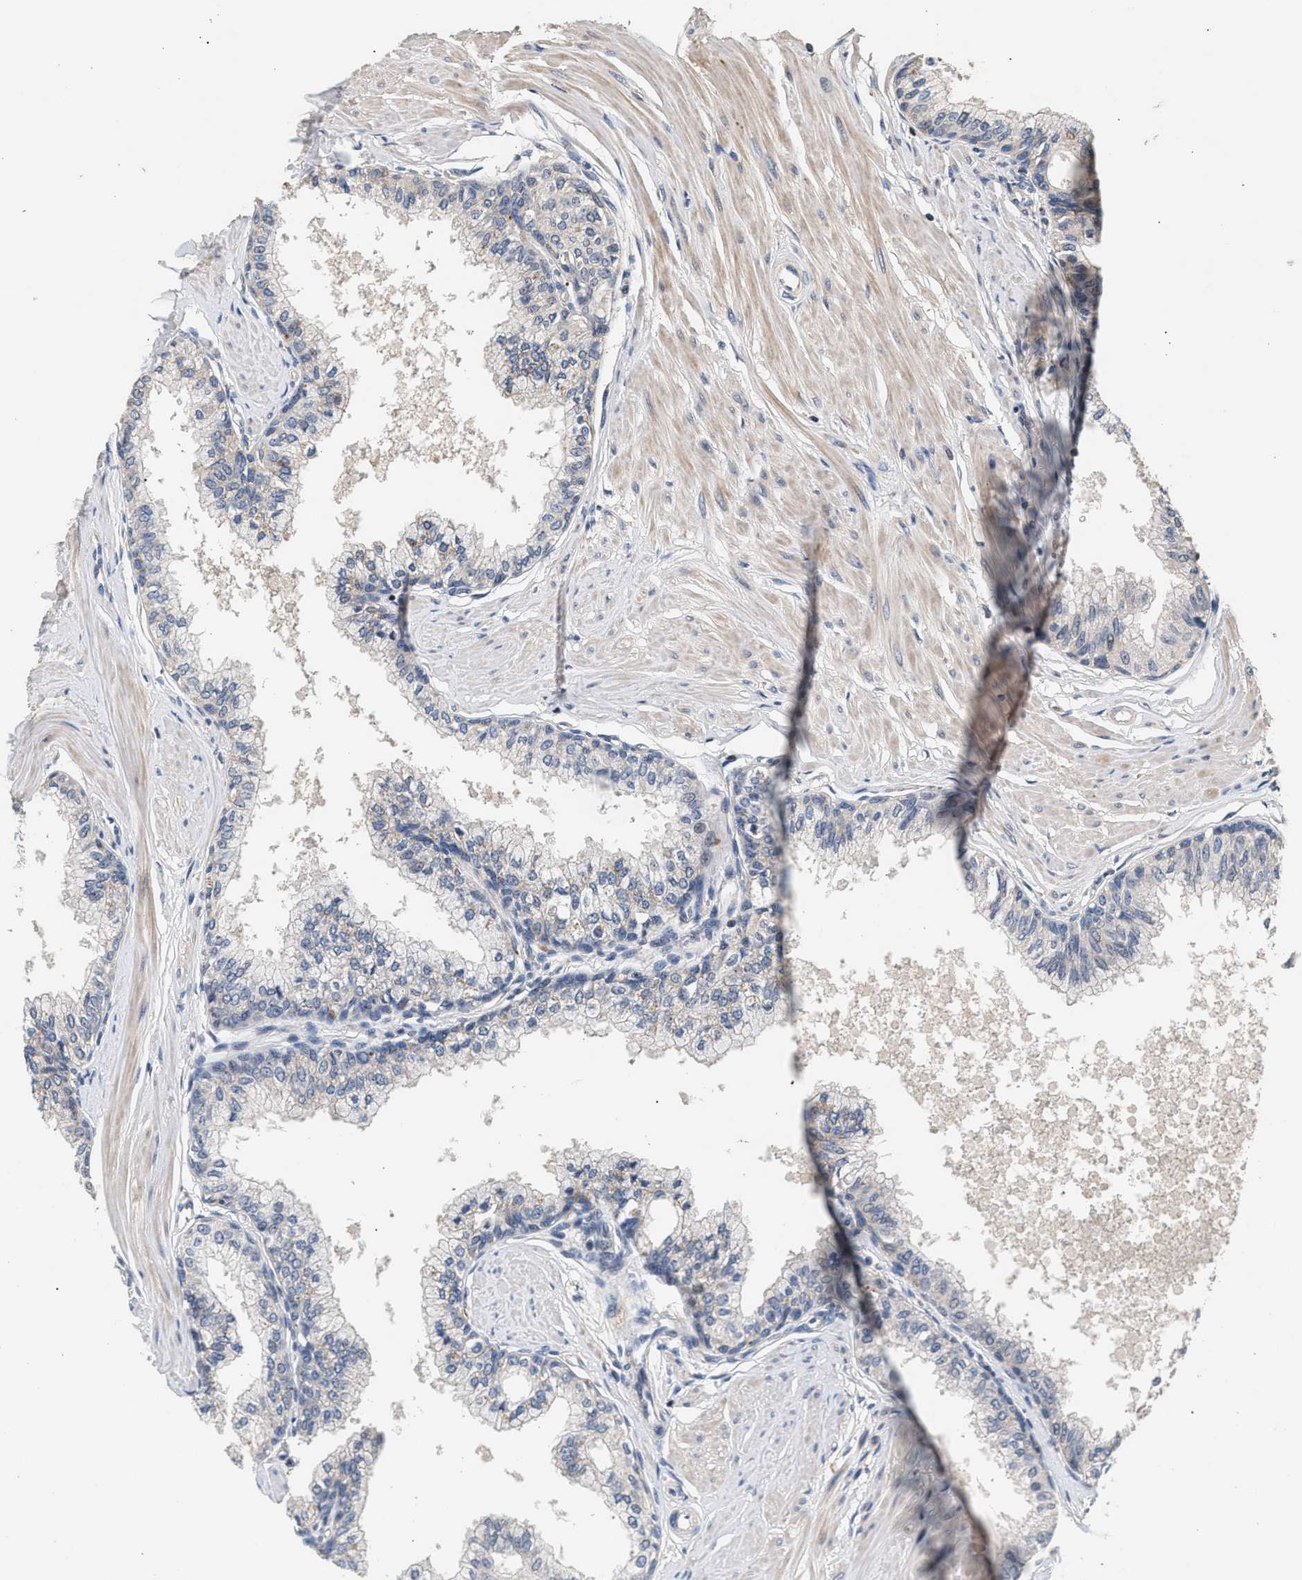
{"staining": {"intensity": "moderate", "quantity": "<25%", "location": "cytoplasmic/membranous"}, "tissue": "seminal vesicle", "cell_type": "Glandular cells", "image_type": "normal", "snomed": [{"axis": "morphology", "description": "Normal tissue, NOS"}, {"axis": "topography", "description": "Prostate"}, {"axis": "topography", "description": "Seminal veicle"}], "caption": "Glandular cells demonstrate low levels of moderate cytoplasmic/membranous expression in approximately <25% of cells in normal seminal vesicle.", "gene": "PTGR3", "patient": {"sex": "male", "age": 60}}